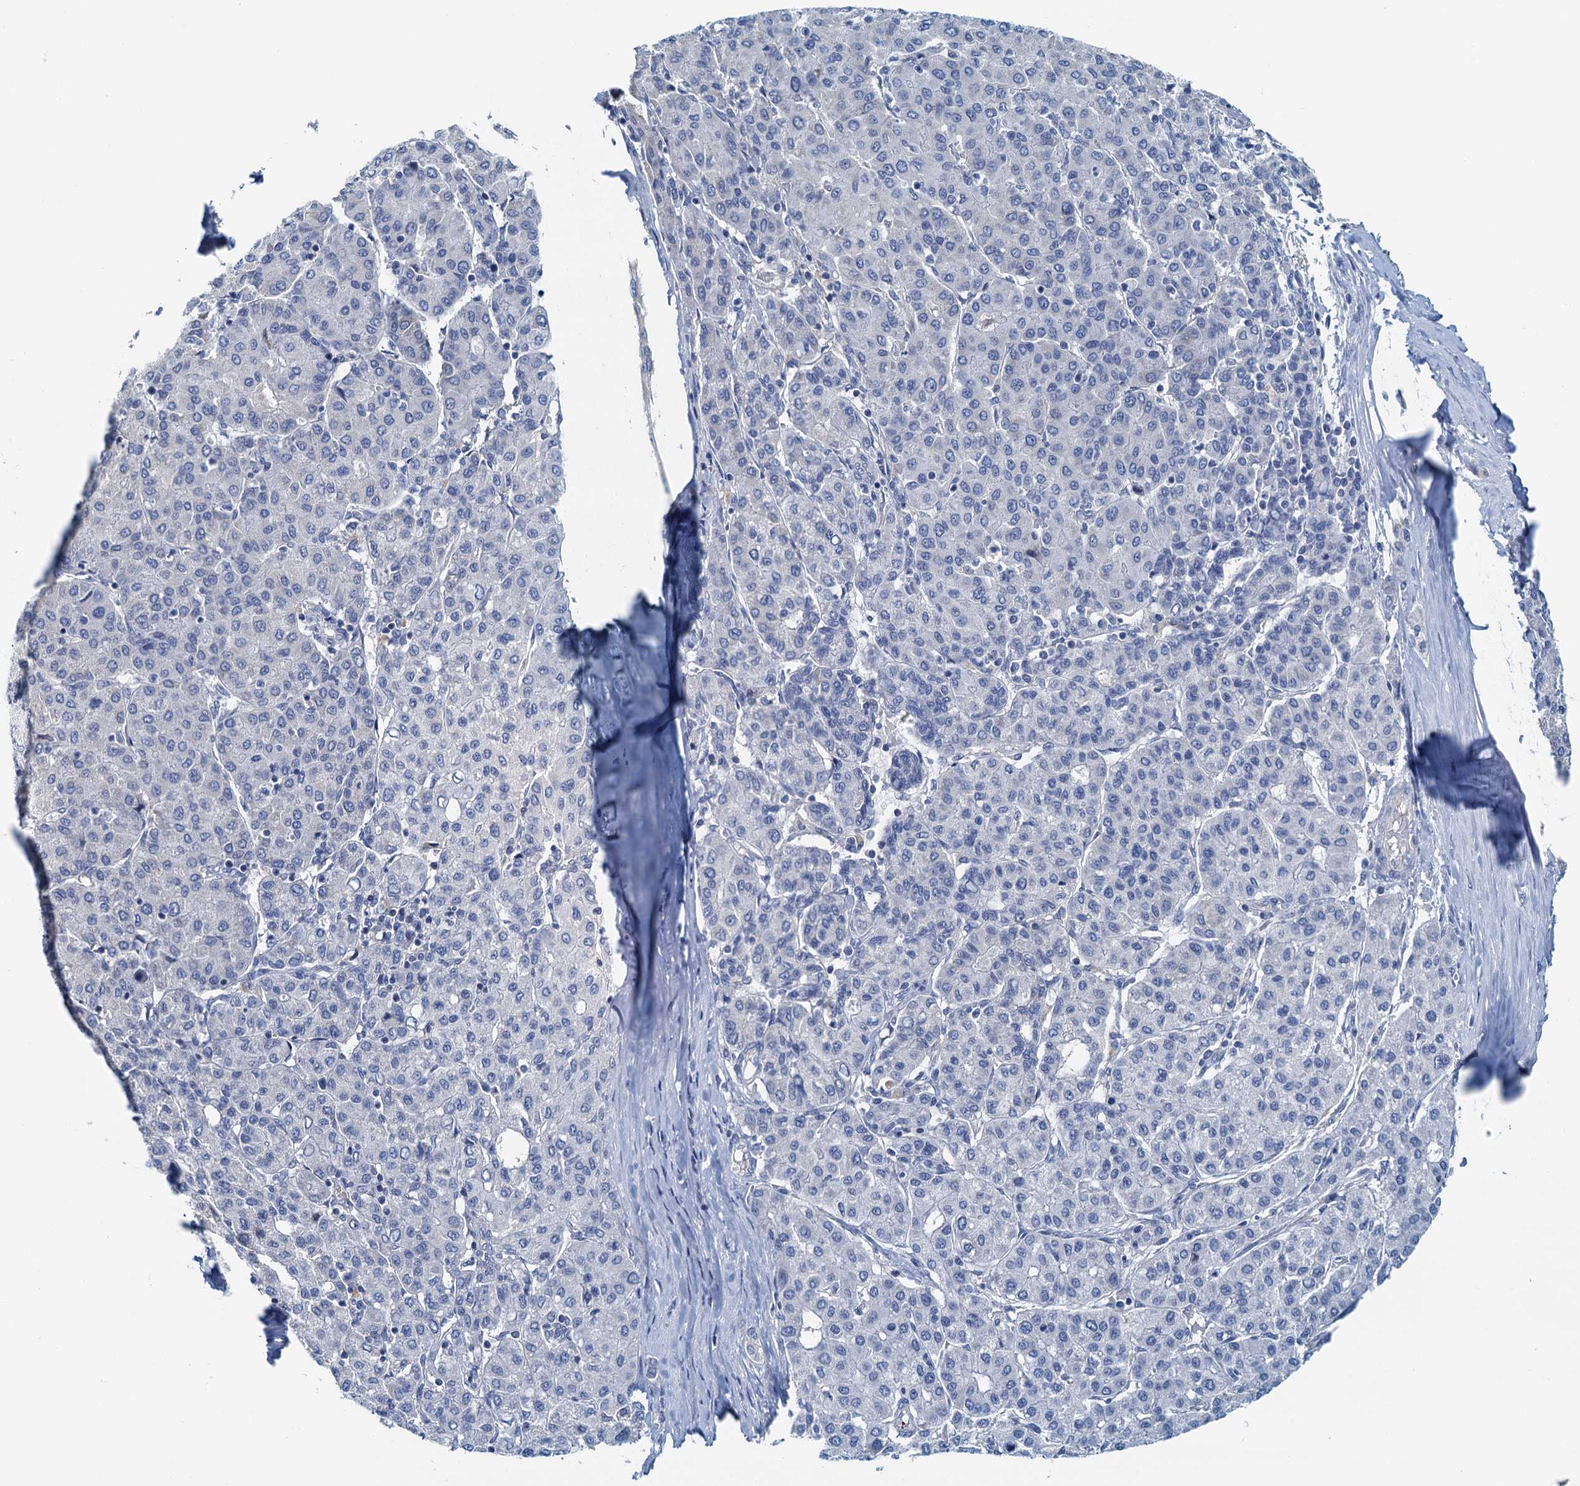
{"staining": {"intensity": "negative", "quantity": "none", "location": "none"}, "tissue": "liver cancer", "cell_type": "Tumor cells", "image_type": "cancer", "snomed": [{"axis": "morphology", "description": "Carcinoma, Hepatocellular, NOS"}, {"axis": "topography", "description": "Liver"}], "caption": "Tumor cells are negative for protein expression in human hepatocellular carcinoma (liver). (Stains: DAB IHC with hematoxylin counter stain, Microscopy: brightfield microscopy at high magnification).", "gene": "DTD1", "patient": {"sex": "male", "age": 65}}